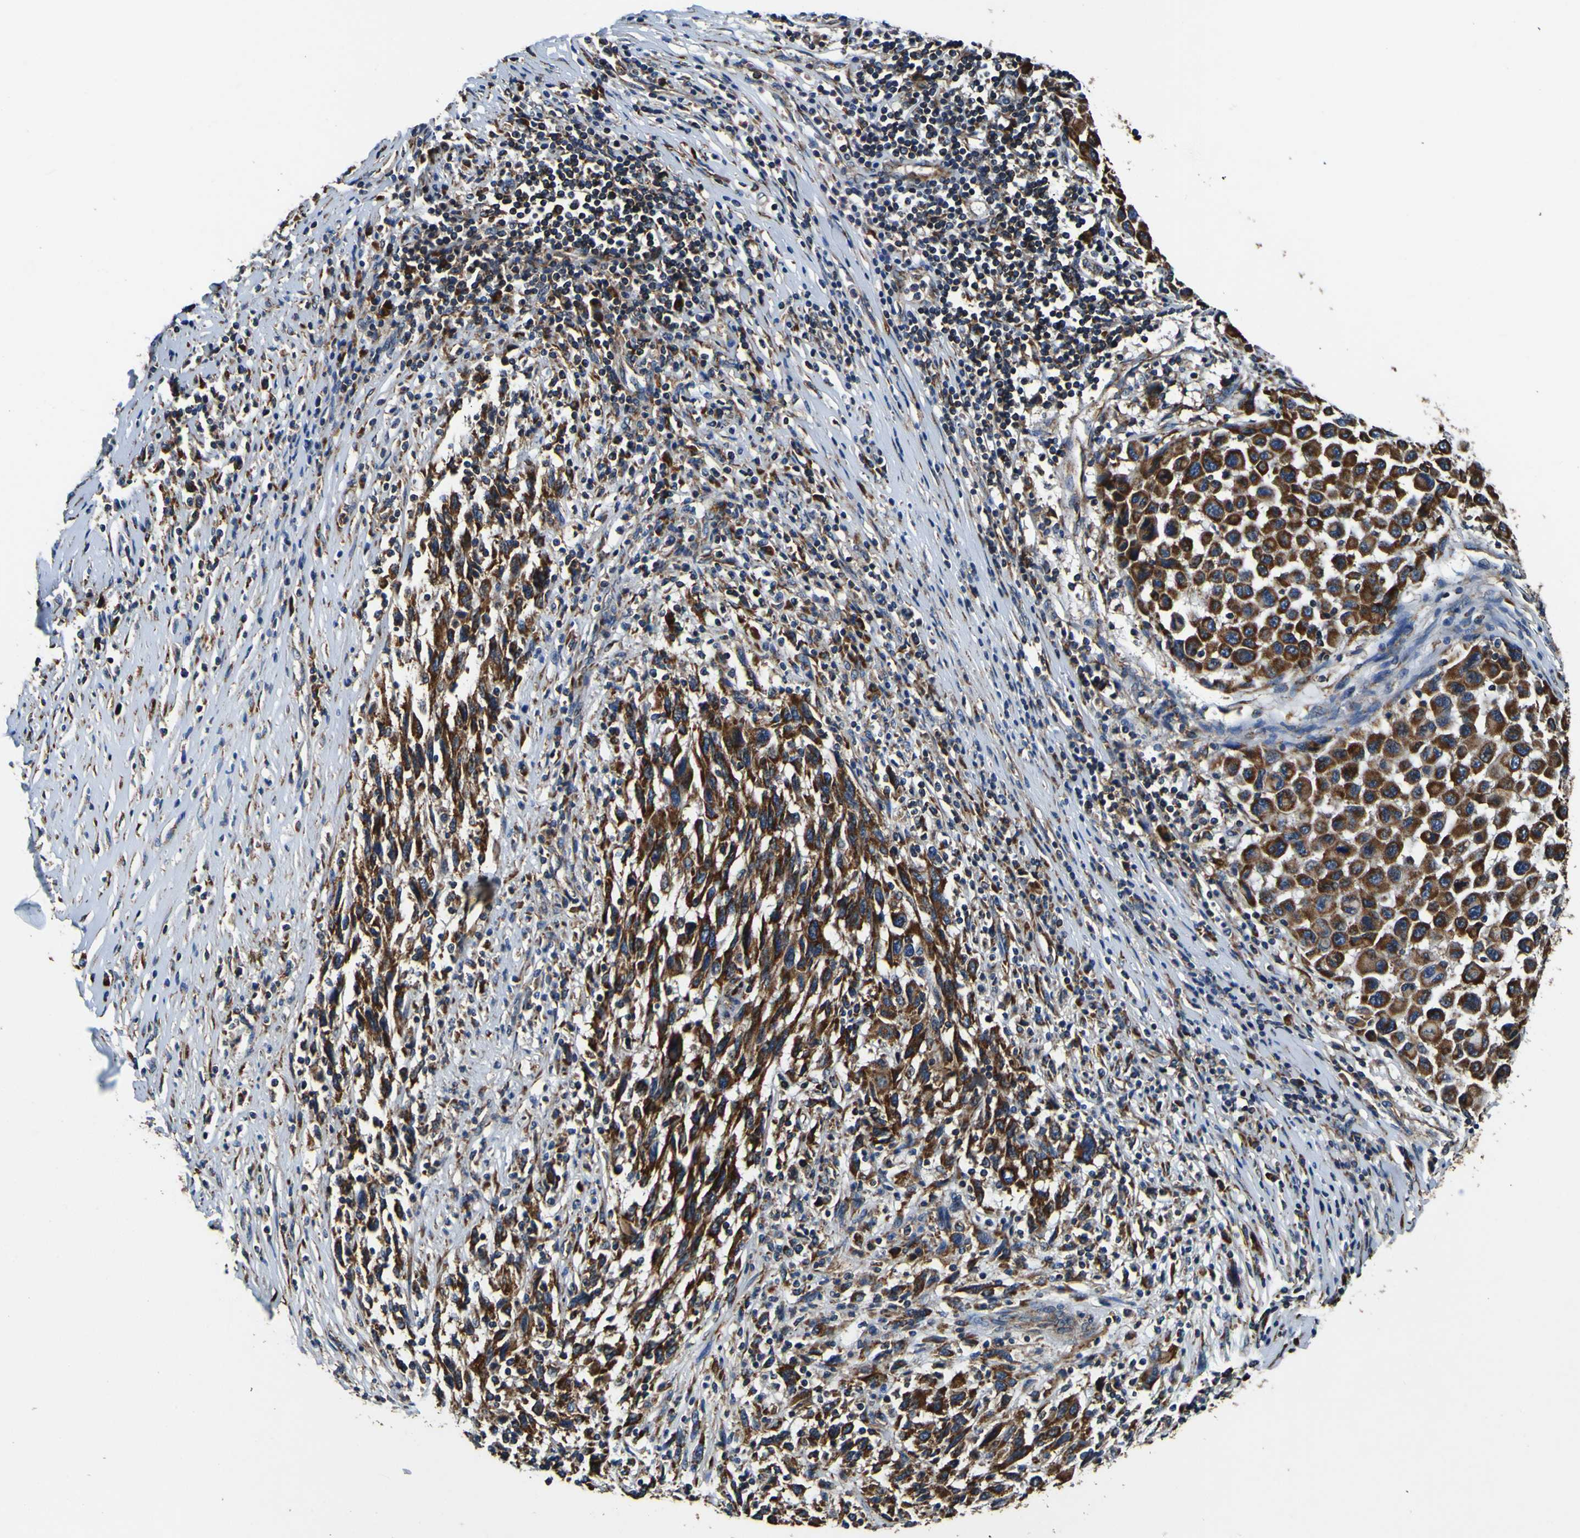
{"staining": {"intensity": "strong", "quantity": ">75%", "location": "cytoplasmic/membranous"}, "tissue": "melanoma", "cell_type": "Tumor cells", "image_type": "cancer", "snomed": [{"axis": "morphology", "description": "Malignant melanoma, Metastatic site"}, {"axis": "topography", "description": "Lymph node"}], "caption": "A photomicrograph of human malignant melanoma (metastatic site) stained for a protein shows strong cytoplasmic/membranous brown staining in tumor cells.", "gene": "INPP5A", "patient": {"sex": "male", "age": 61}}